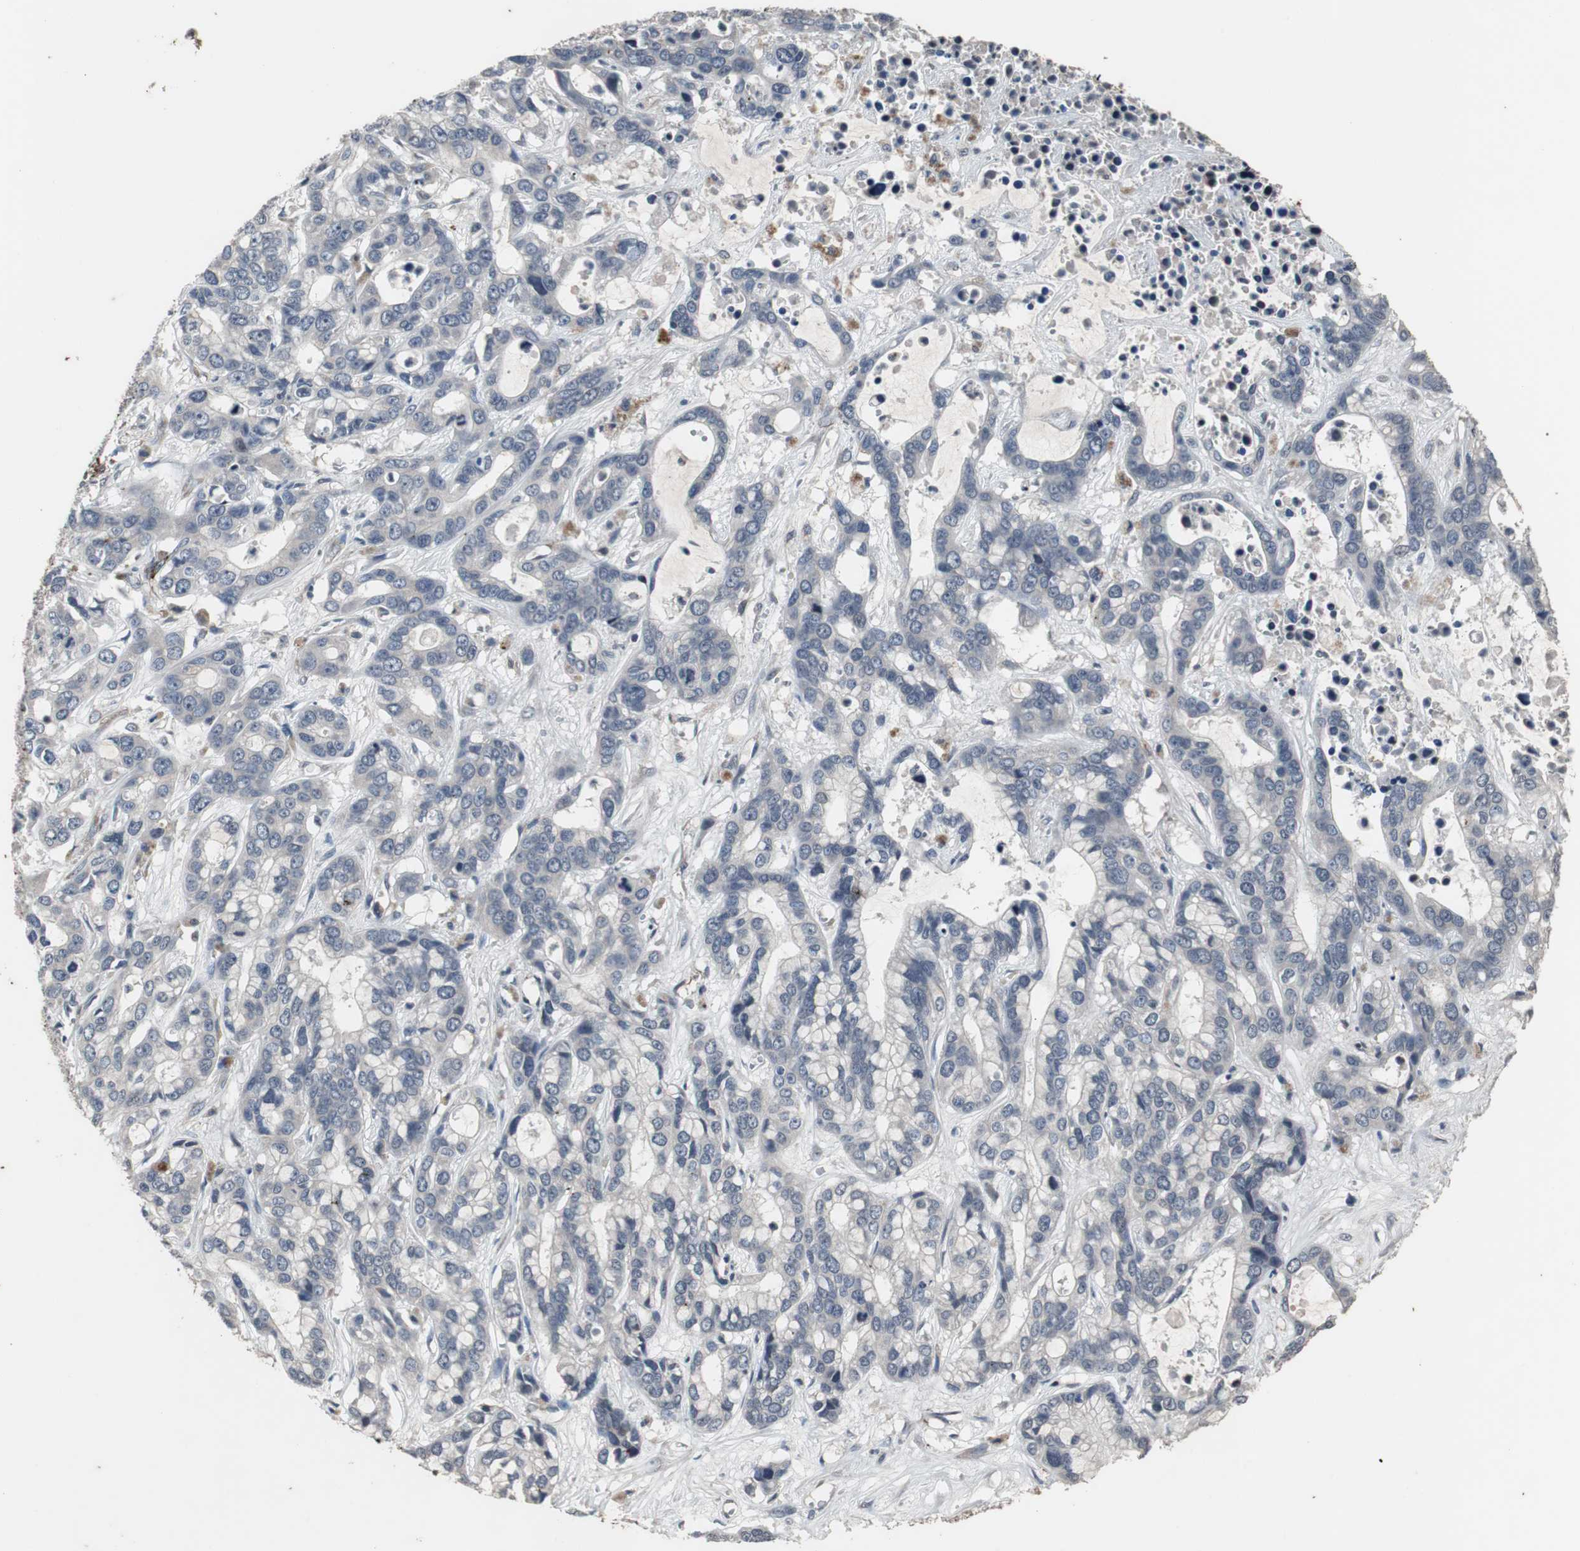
{"staining": {"intensity": "negative", "quantity": "none", "location": "none"}, "tissue": "liver cancer", "cell_type": "Tumor cells", "image_type": "cancer", "snomed": [{"axis": "morphology", "description": "Cholangiocarcinoma"}, {"axis": "topography", "description": "Liver"}], "caption": "Tumor cells show no significant protein positivity in liver cancer (cholangiocarcinoma).", "gene": "CRADD", "patient": {"sex": "female", "age": 65}}